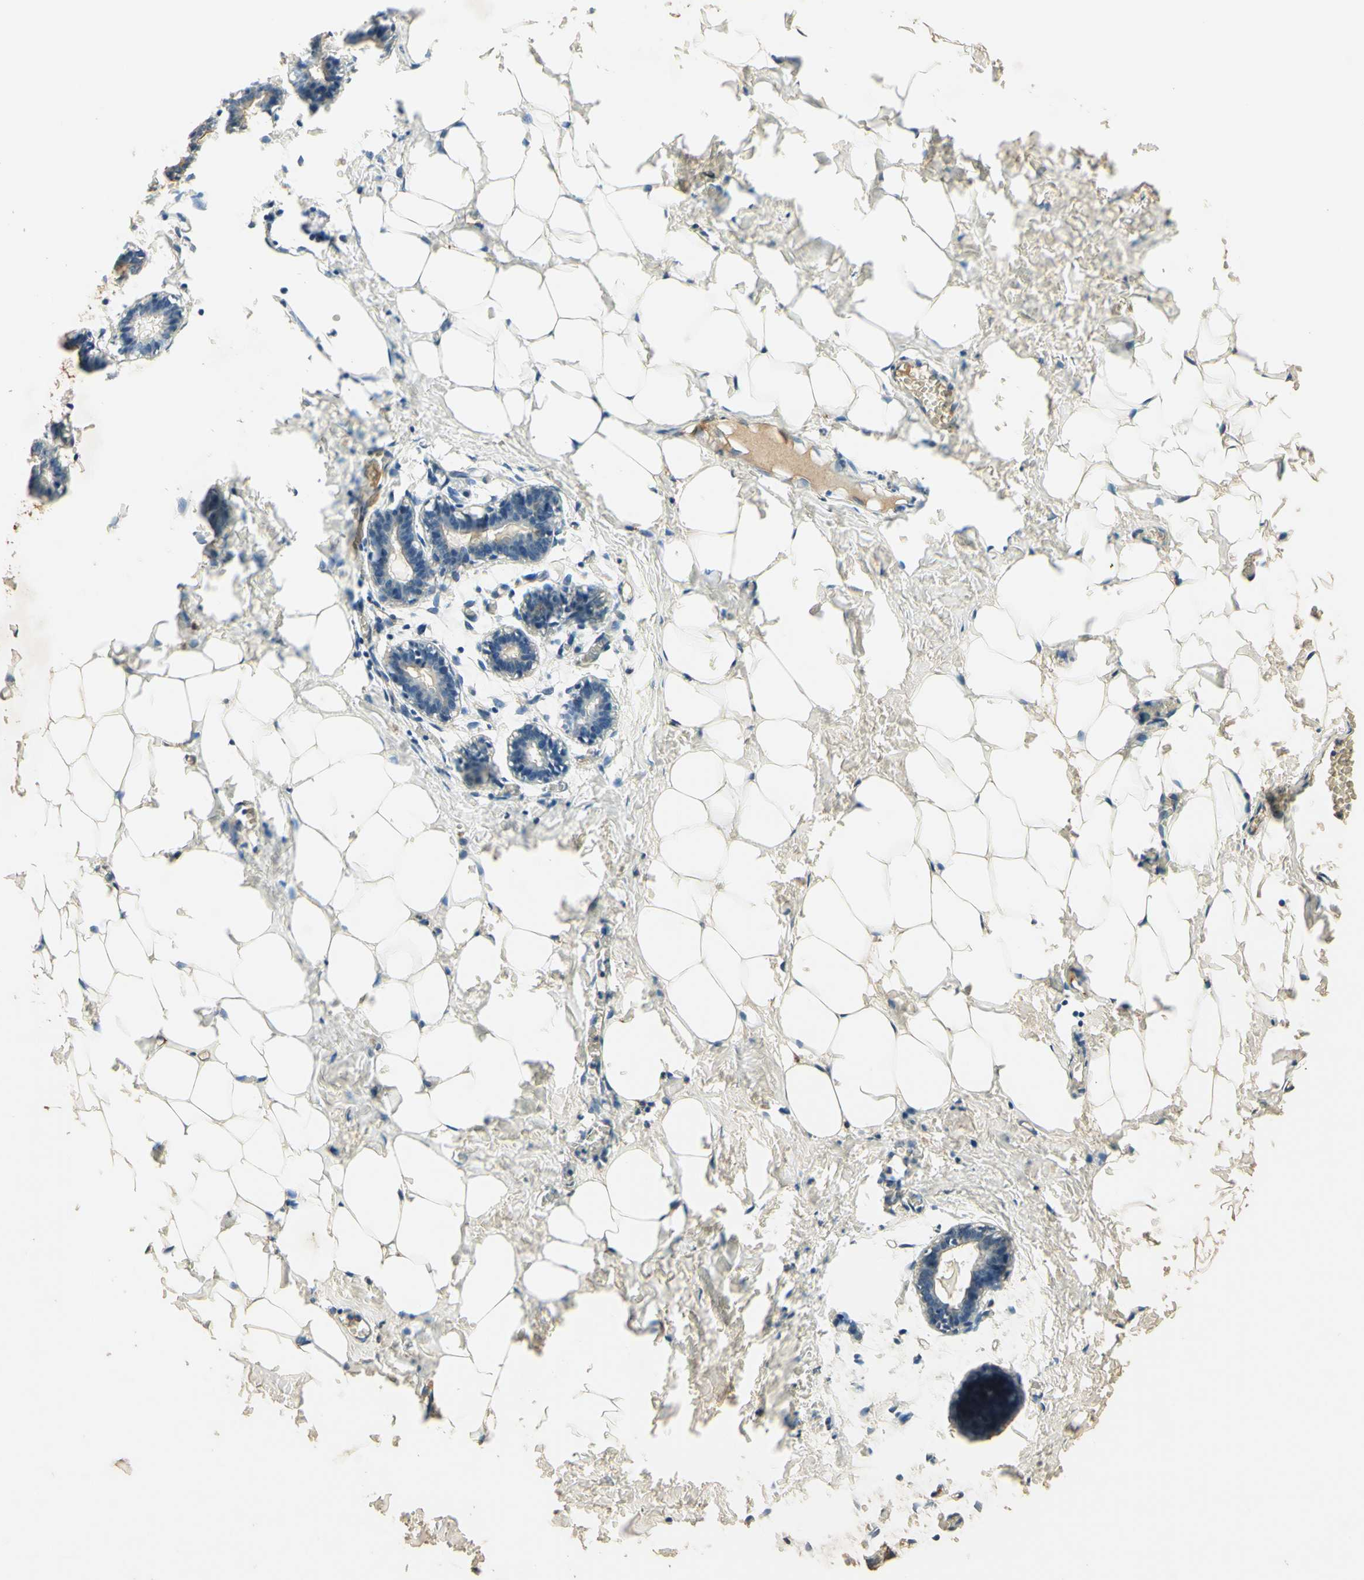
{"staining": {"intensity": "negative", "quantity": "none", "location": "none"}, "tissue": "breast", "cell_type": "Adipocytes", "image_type": "normal", "snomed": [{"axis": "morphology", "description": "Normal tissue, NOS"}, {"axis": "topography", "description": "Breast"}], "caption": "The photomicrograph shows no significant staining in adipocytes of breast.", "gene": "SMAD9", "patient": {"sex": "female", "age": 27}}